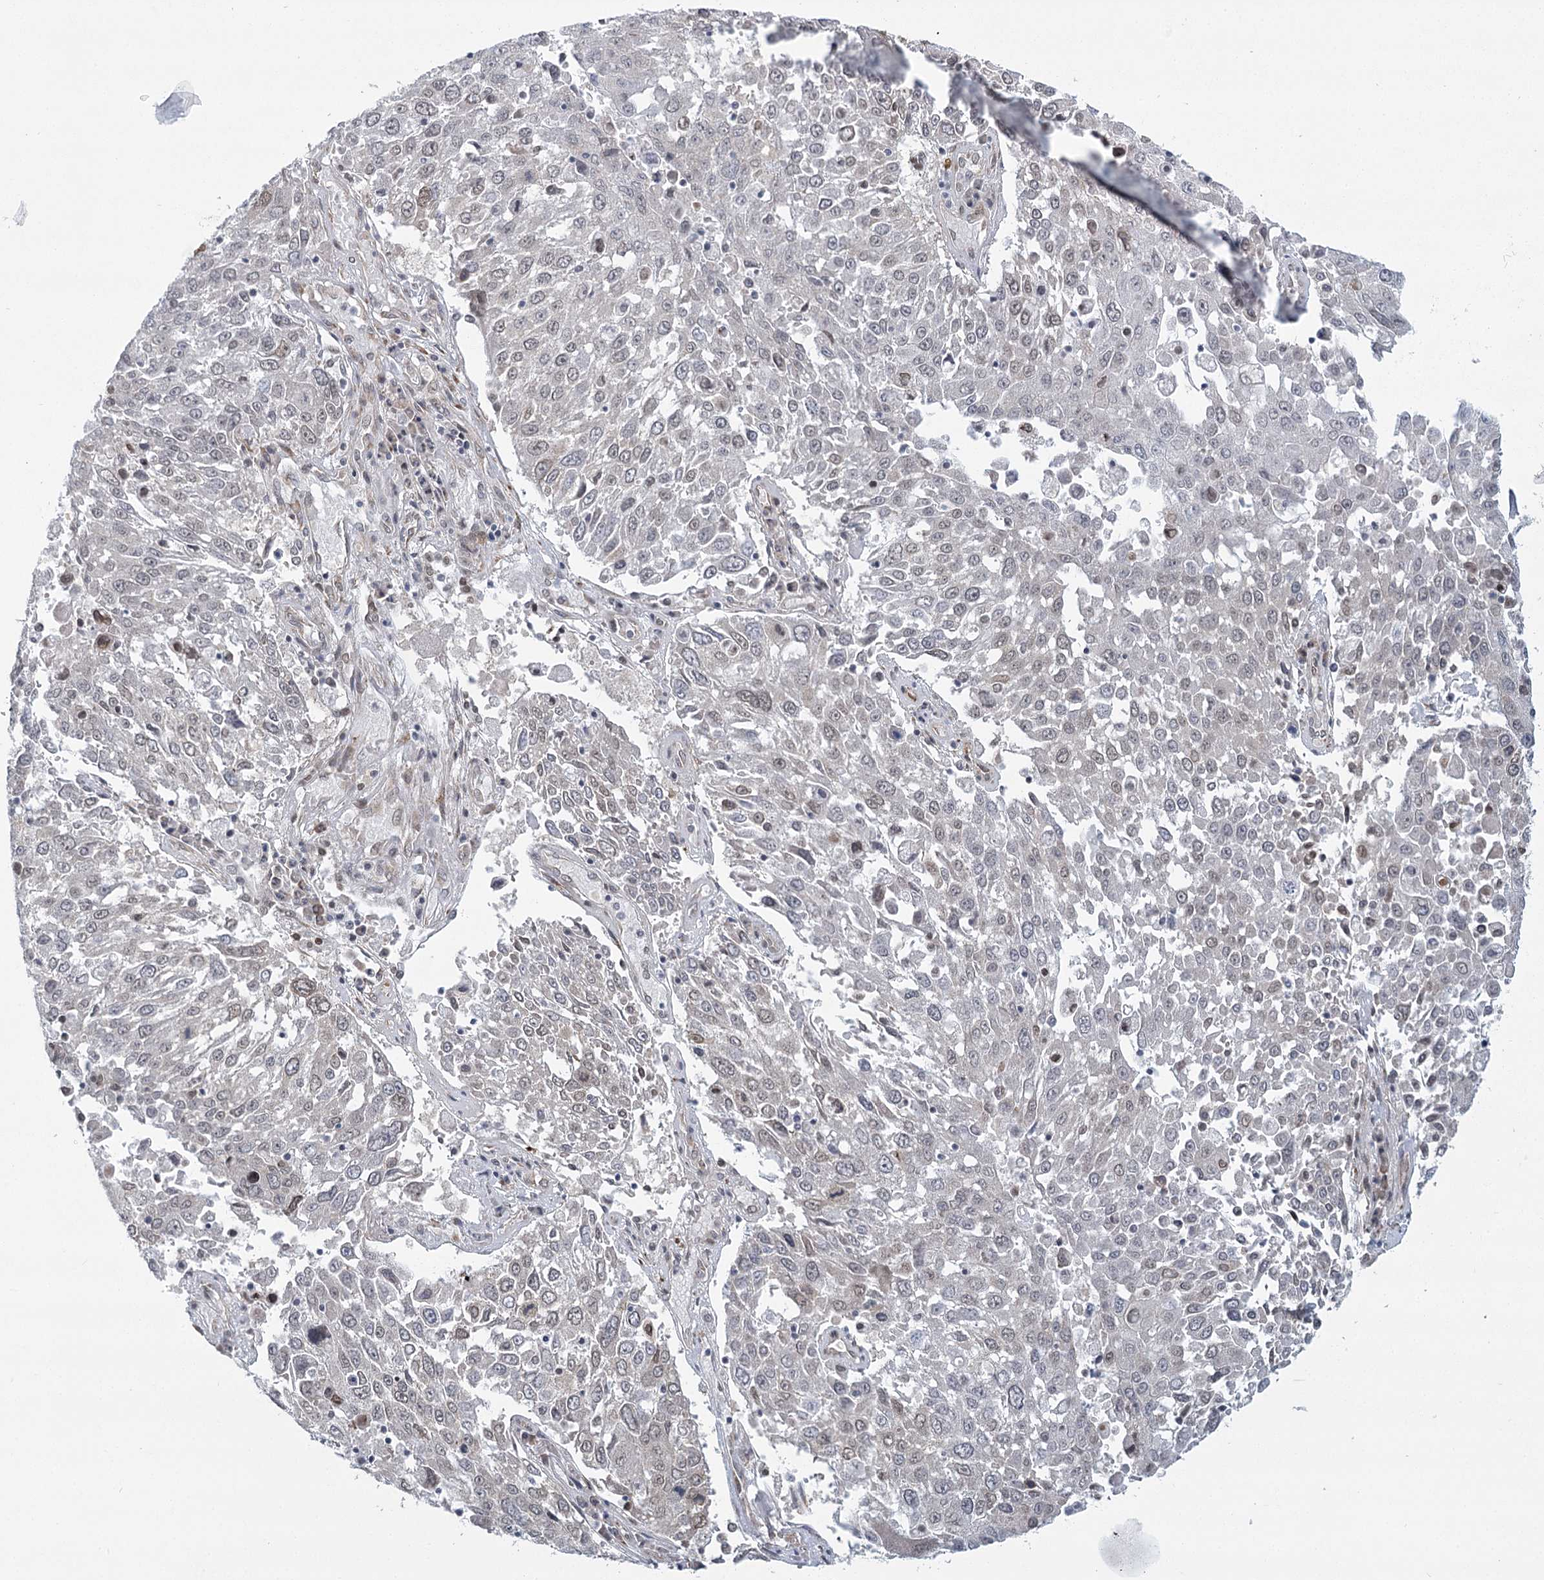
{"staining": {"intensity": "negative", "quantity": "none", "location": "none"}, "tissue": "lung cancer", "cell_type": "Tumor cells", "image_type": "cancer", "snomed": [{"axis": "morphology", "description": "Squamous cell carcinoma, NOS"}, {"axis": "topography", "description": "Lung"}], "caption": "DAB (3,3'-diaminobenzidine) immunohistochemical staining of human lung cancer exhibits no significant expression in tumor cells. (DAB IHC visualized using brightfield microscopy, high magnification).", "gene": "MED28", "patient": {"sex": "male", "age": 65}}